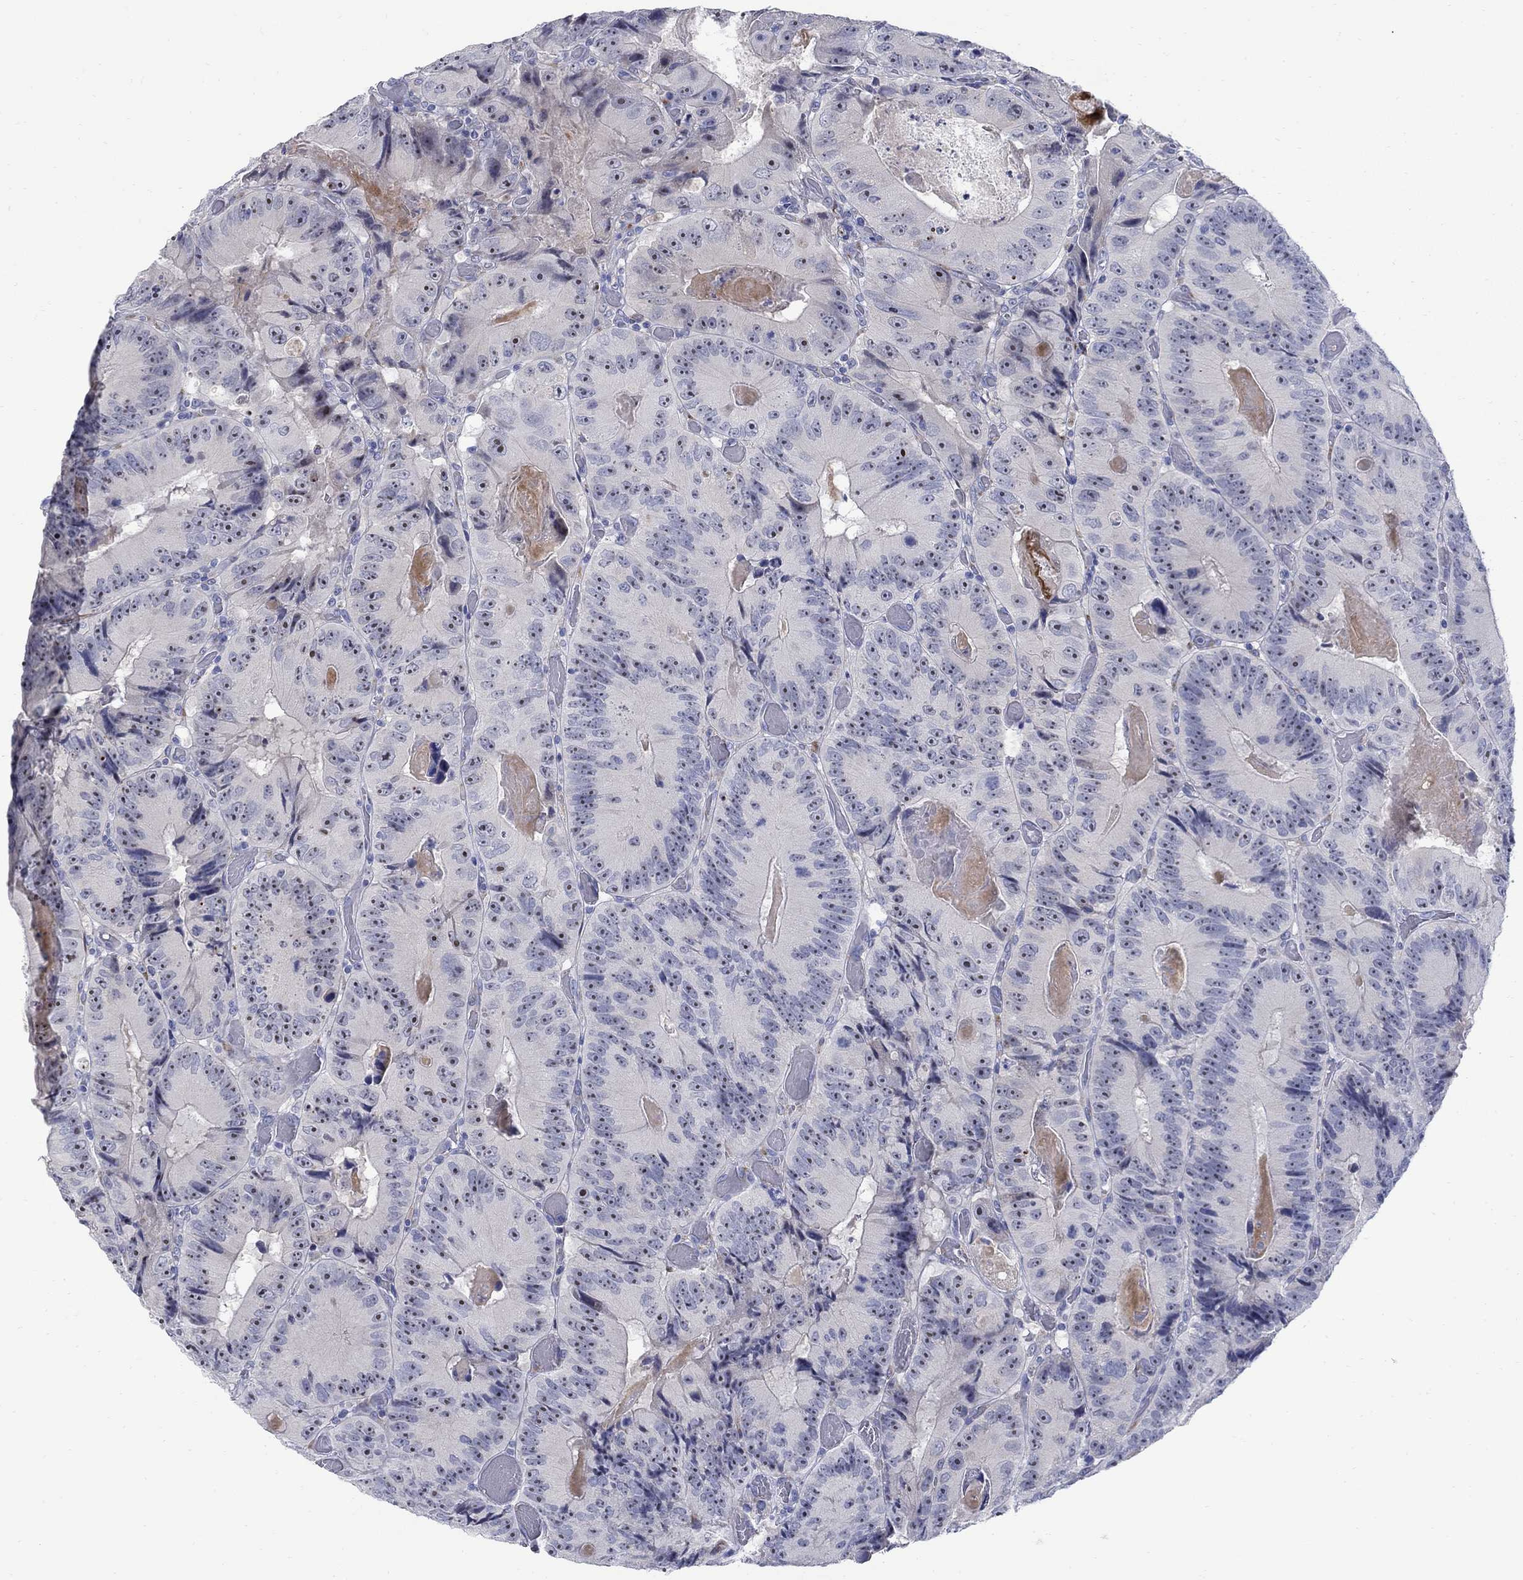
{"staining": {"intensity": "weak", "quantity": "25%-75%", "location": "nuclear"}, "tissue": "colorectal cancer", "cell_type": "Tumor cells", "image_type": "cancer", "snomed": [{"axis": "morphology", "description": "Adenocarcinoma, NOS"}, {"axis": "topography", "description": "Colon"}], "caption": "Protein analysis of colorectal cancer tissue displays weak nuclear staining in about 25%-75% of tumor cells.", "gene": "REEP2", "patient": {"sex": "female", "age": 86}}